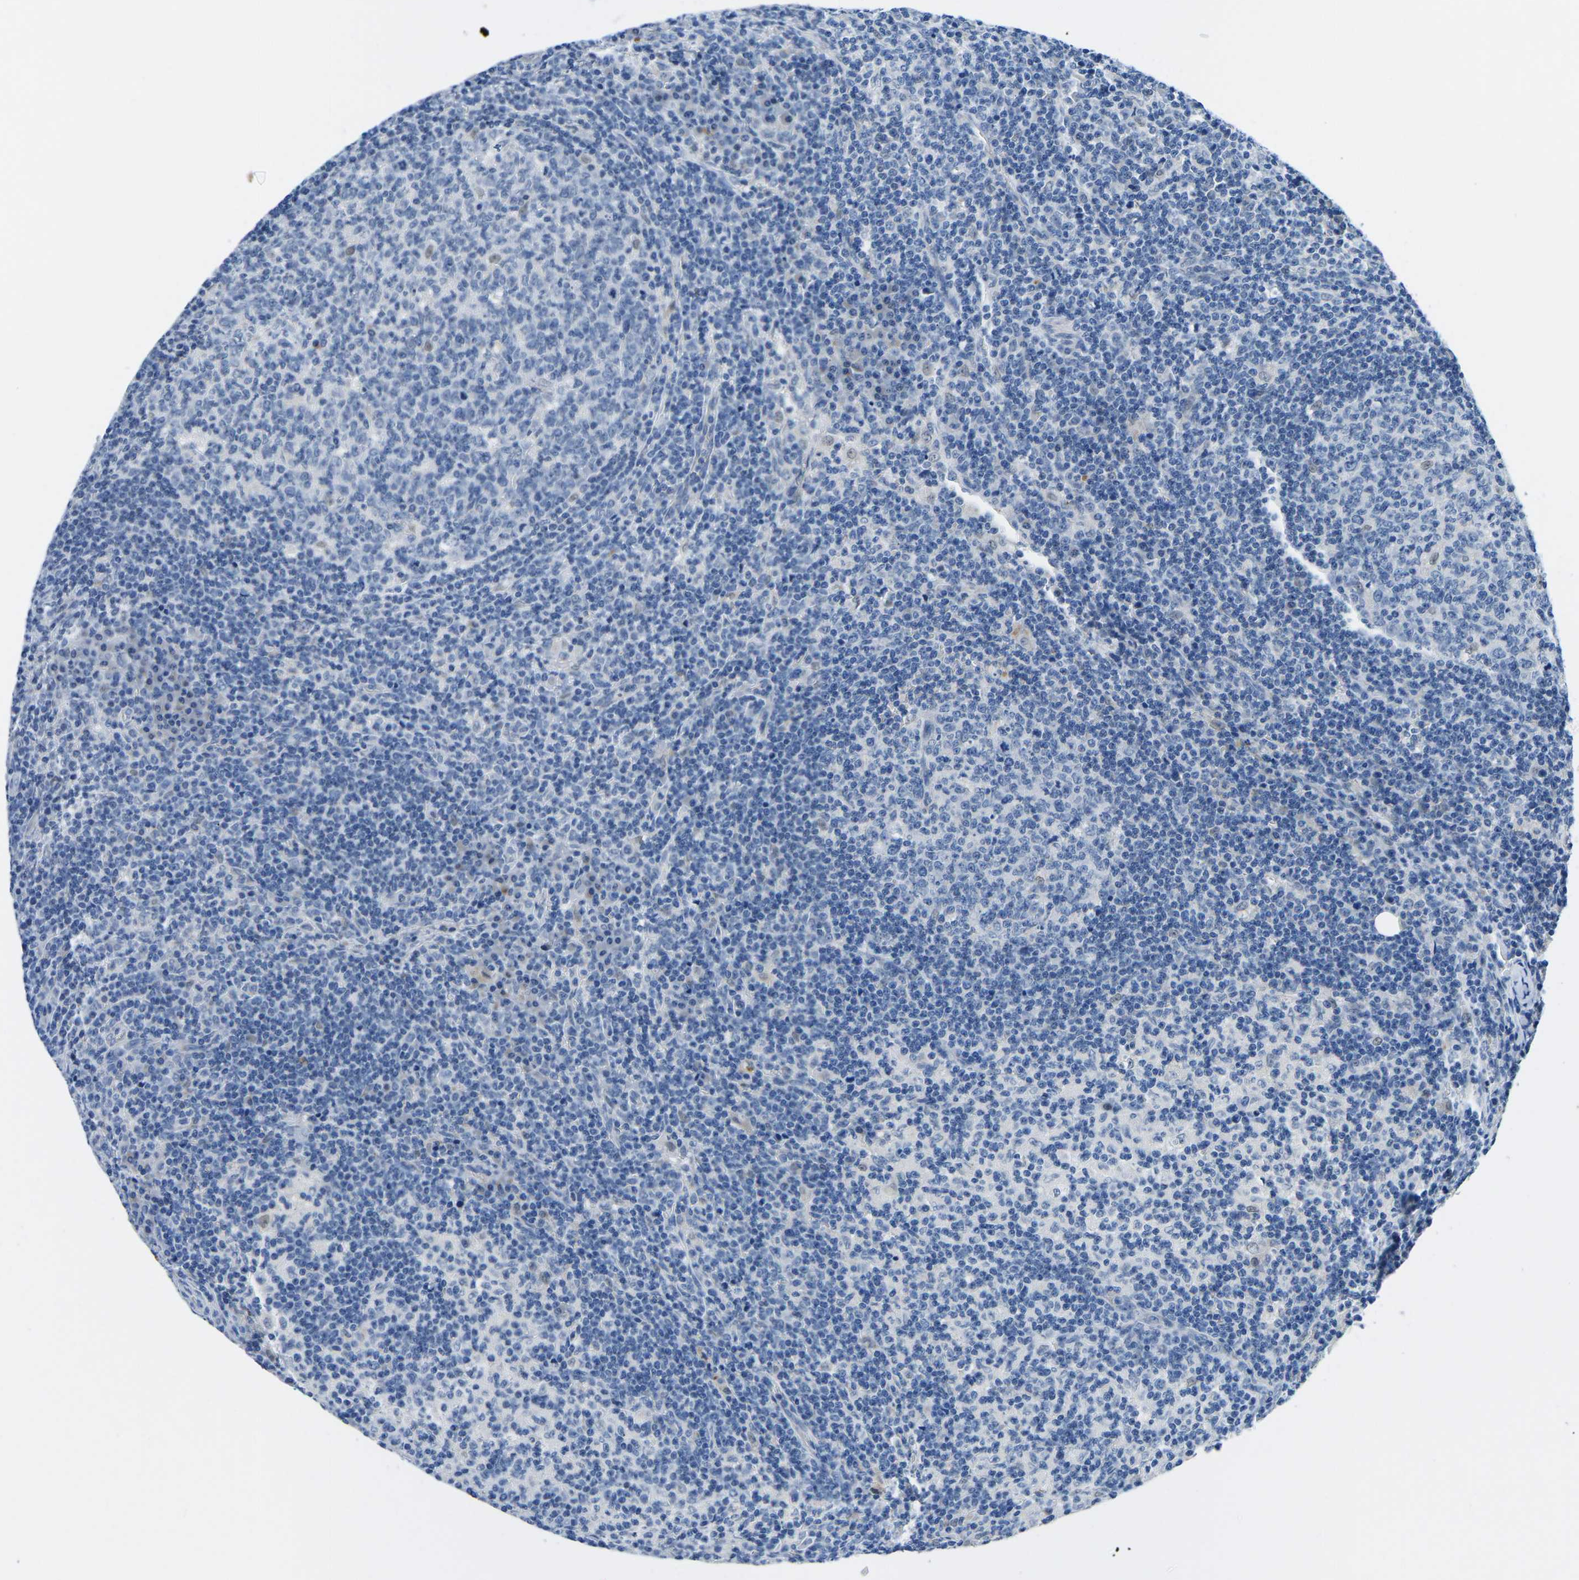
{"staining": {"intensity": "negative", "quantity": "none", "location": "none"}, "tissue": "lymph node", "cell_type": "Germinal center cells", "image_type": "normal", "snomed": [{"axis": "morphology", "description": "Normal tissue, NOS"}, {"axis": "morphology", "description": "Inflammation, NOS"}, {"axis": "topography", "description": "Lymph node"}], "caption": "Histopathology image shows no significant protein staining in germinal center cells of benign lymph node.", "gene": "TM6SF1", "patient": {"sex": "male", "age": 55}}